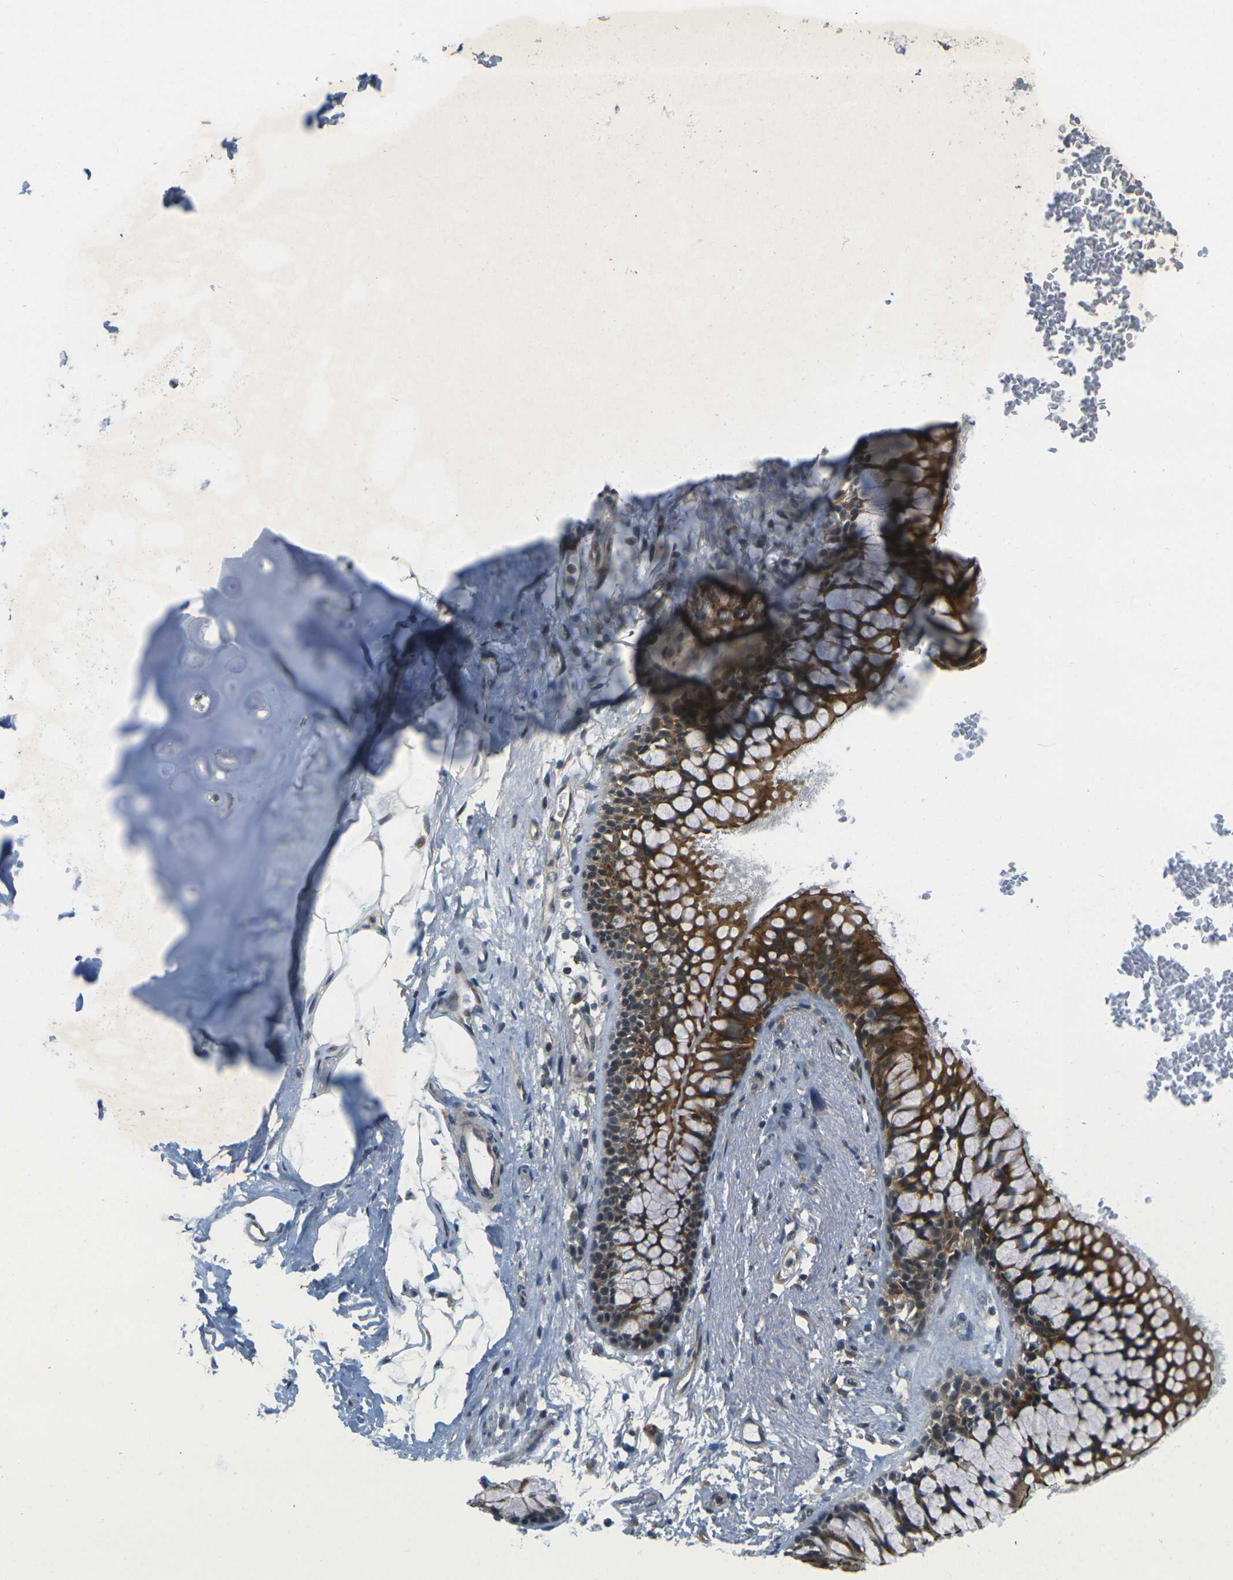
{"staining": {"intensity": "negative", "quantity": "none", "location": "none"}, "tissue": "adipose tissue", "cell_type": "Adipocytes", "image_type": "normal", "snomed": [{"axis": "morphology", "description": "Normal tissue, NOS"}, {"axis": "topography", "description": "Cartilage tissue"}, {"axis": "topography", "description": "Bronchus"}], "caption": "High power microscopy micrograph of an IHC image of normal adipose tissue, revealing no significant positivity in adipocytes. (DAB (3,3'-diaminobenzidine) IHC, high magnification).", "gene": "KCTD10", "patient": {"sex": "female", "age": 73}}